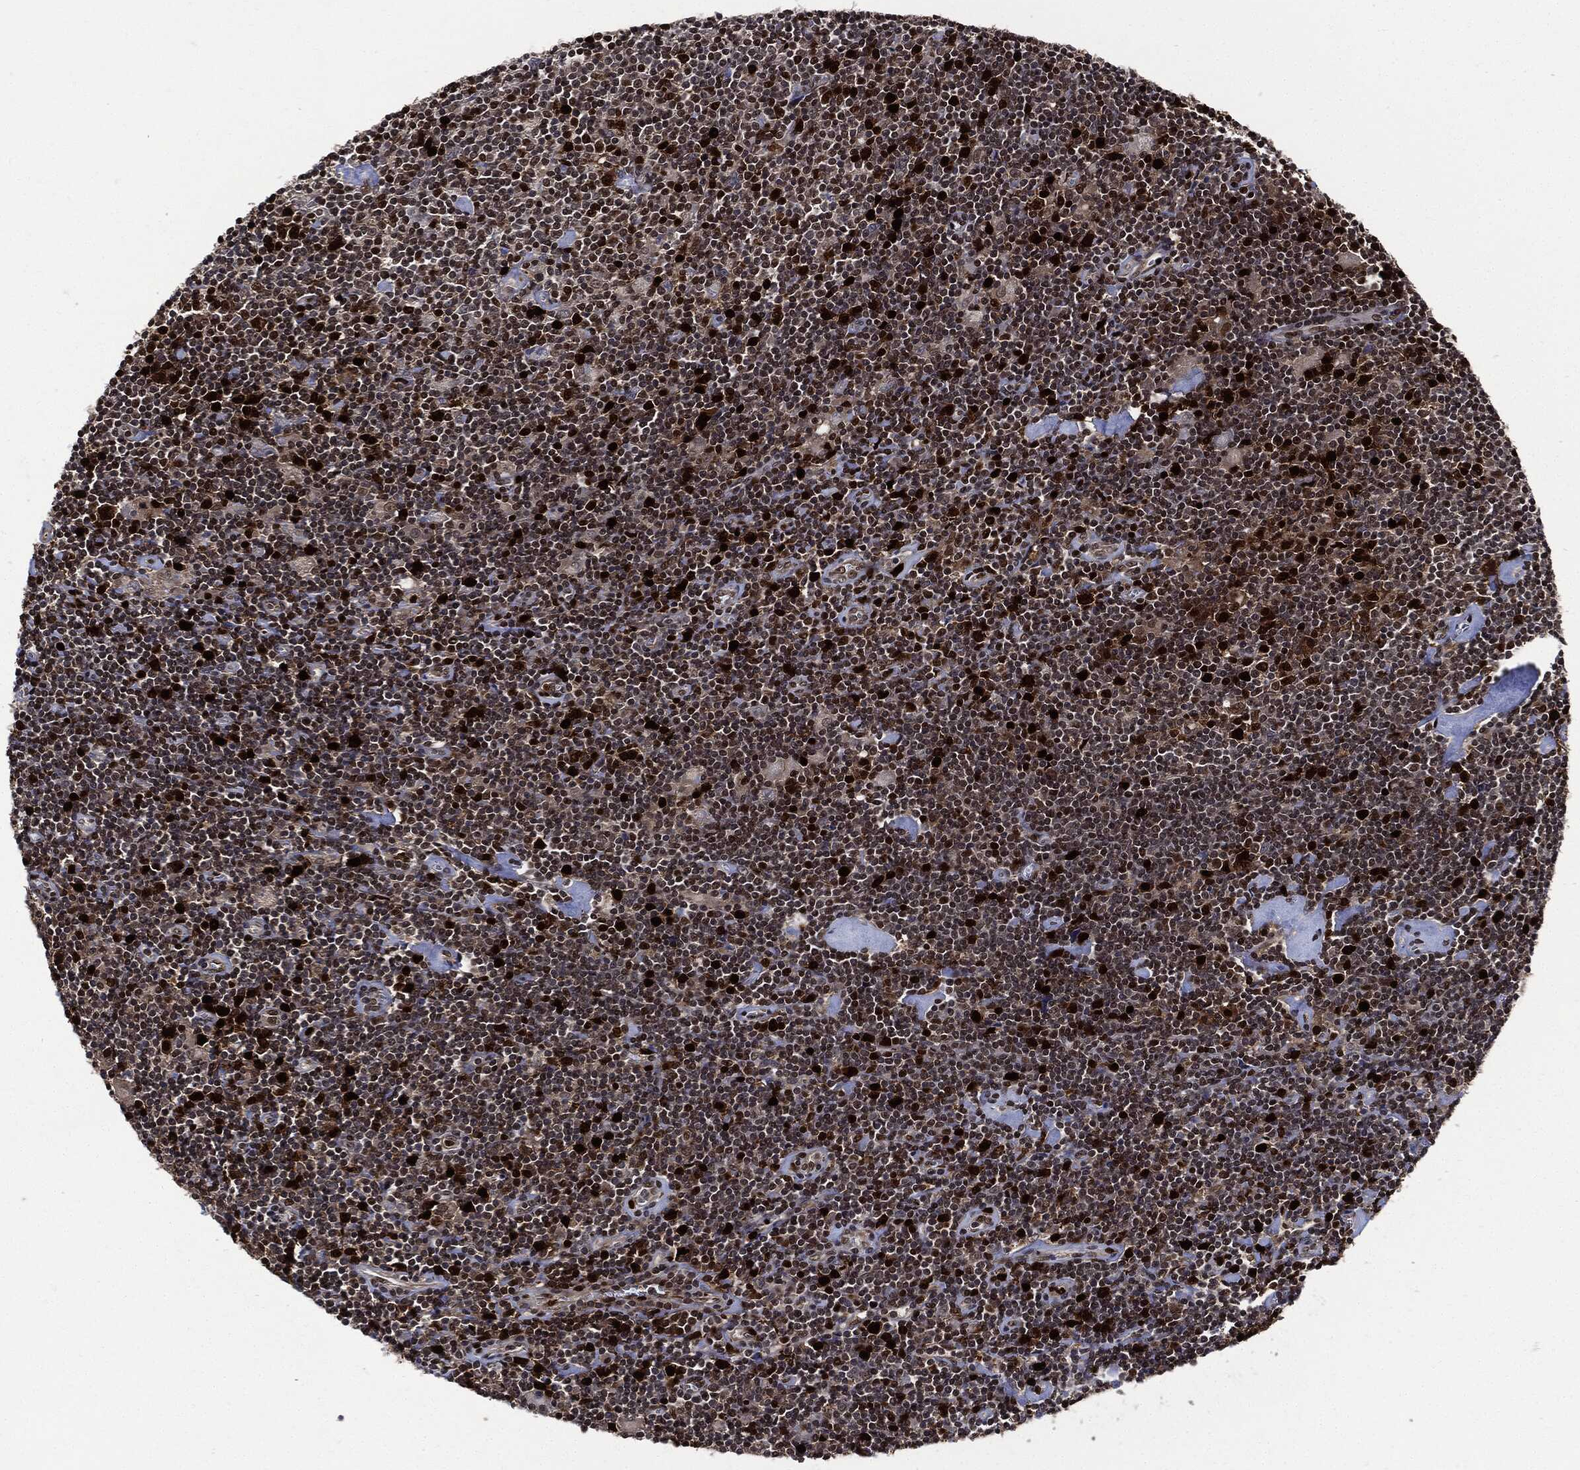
{"staining": {"intensity": "negative", "quantity": "none", "location": "none"}, "tissue": "lymphoma", "cell_type": "Tumor cells", "image_type": "cancer", "snomed": [{"axis": "morphology", "description": "Hodgkin's disease, NOS"}, {"axis": "topography", "description": "Lymph node"}], "caption": "The micrograph shows no staining of tumor cells in lymphoma.", "gene": "PCNA", "patient": {"sex": "male", "age": 40}}